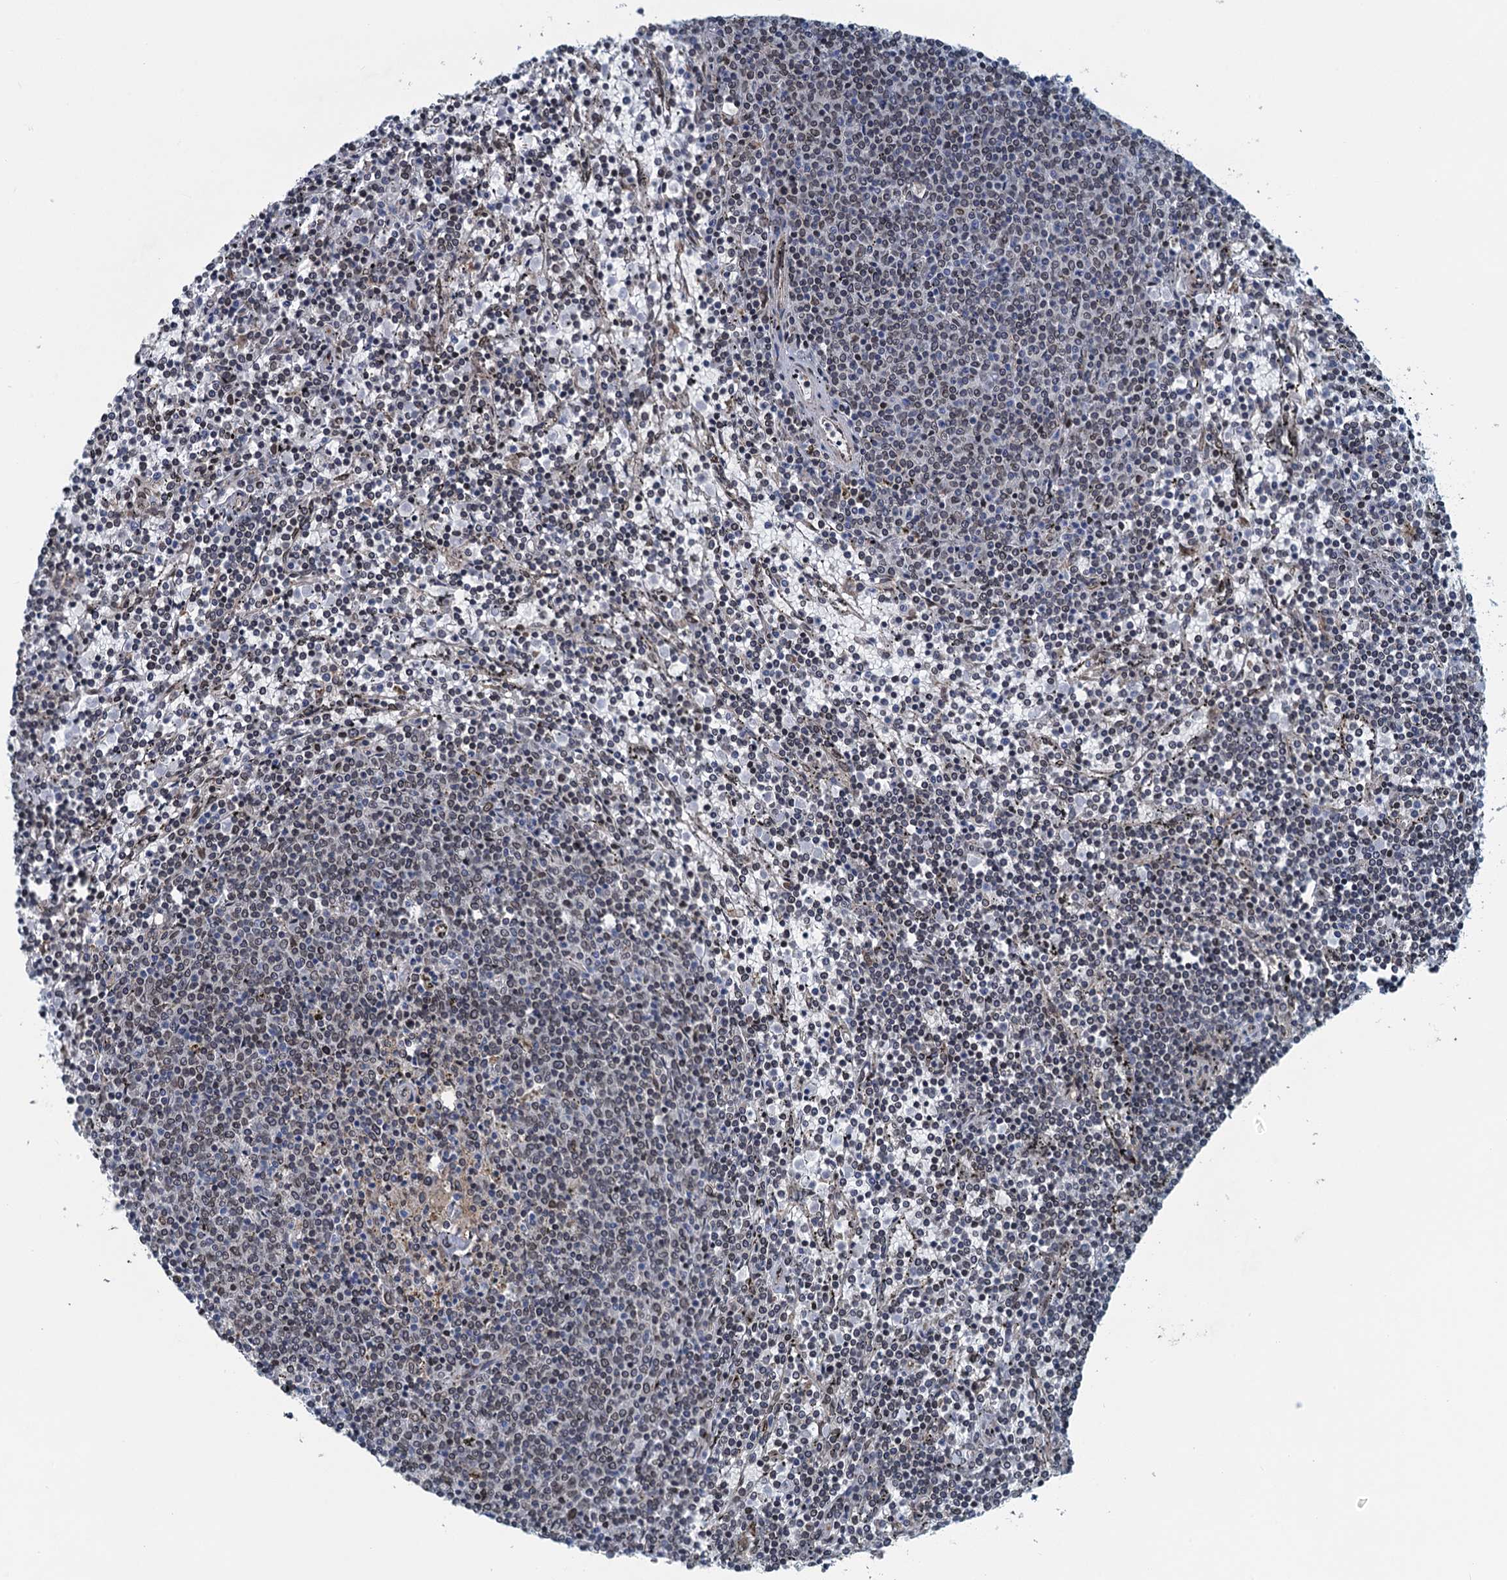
{"staining": {"intensity": "weak", "quantity": "25%-75%", "location": "nuclear"}, "tissue": "lymphoma", "cell_type": "Tumor cells", "image_type": "cancer", "snomed": [{"axis": "morphology", "description": "Malignant lymphoma, non-Hodgkin's type, Low grade"}, {"axis": "topography", "description": "Spleen"}], "caption": "Tumor cells reveal low levels of weak nuclear positivity in approximately 25%-75% of cells in human lymphoma.", "gene": "CCDC34", "patient": {"sex": "female", "age": 50}}